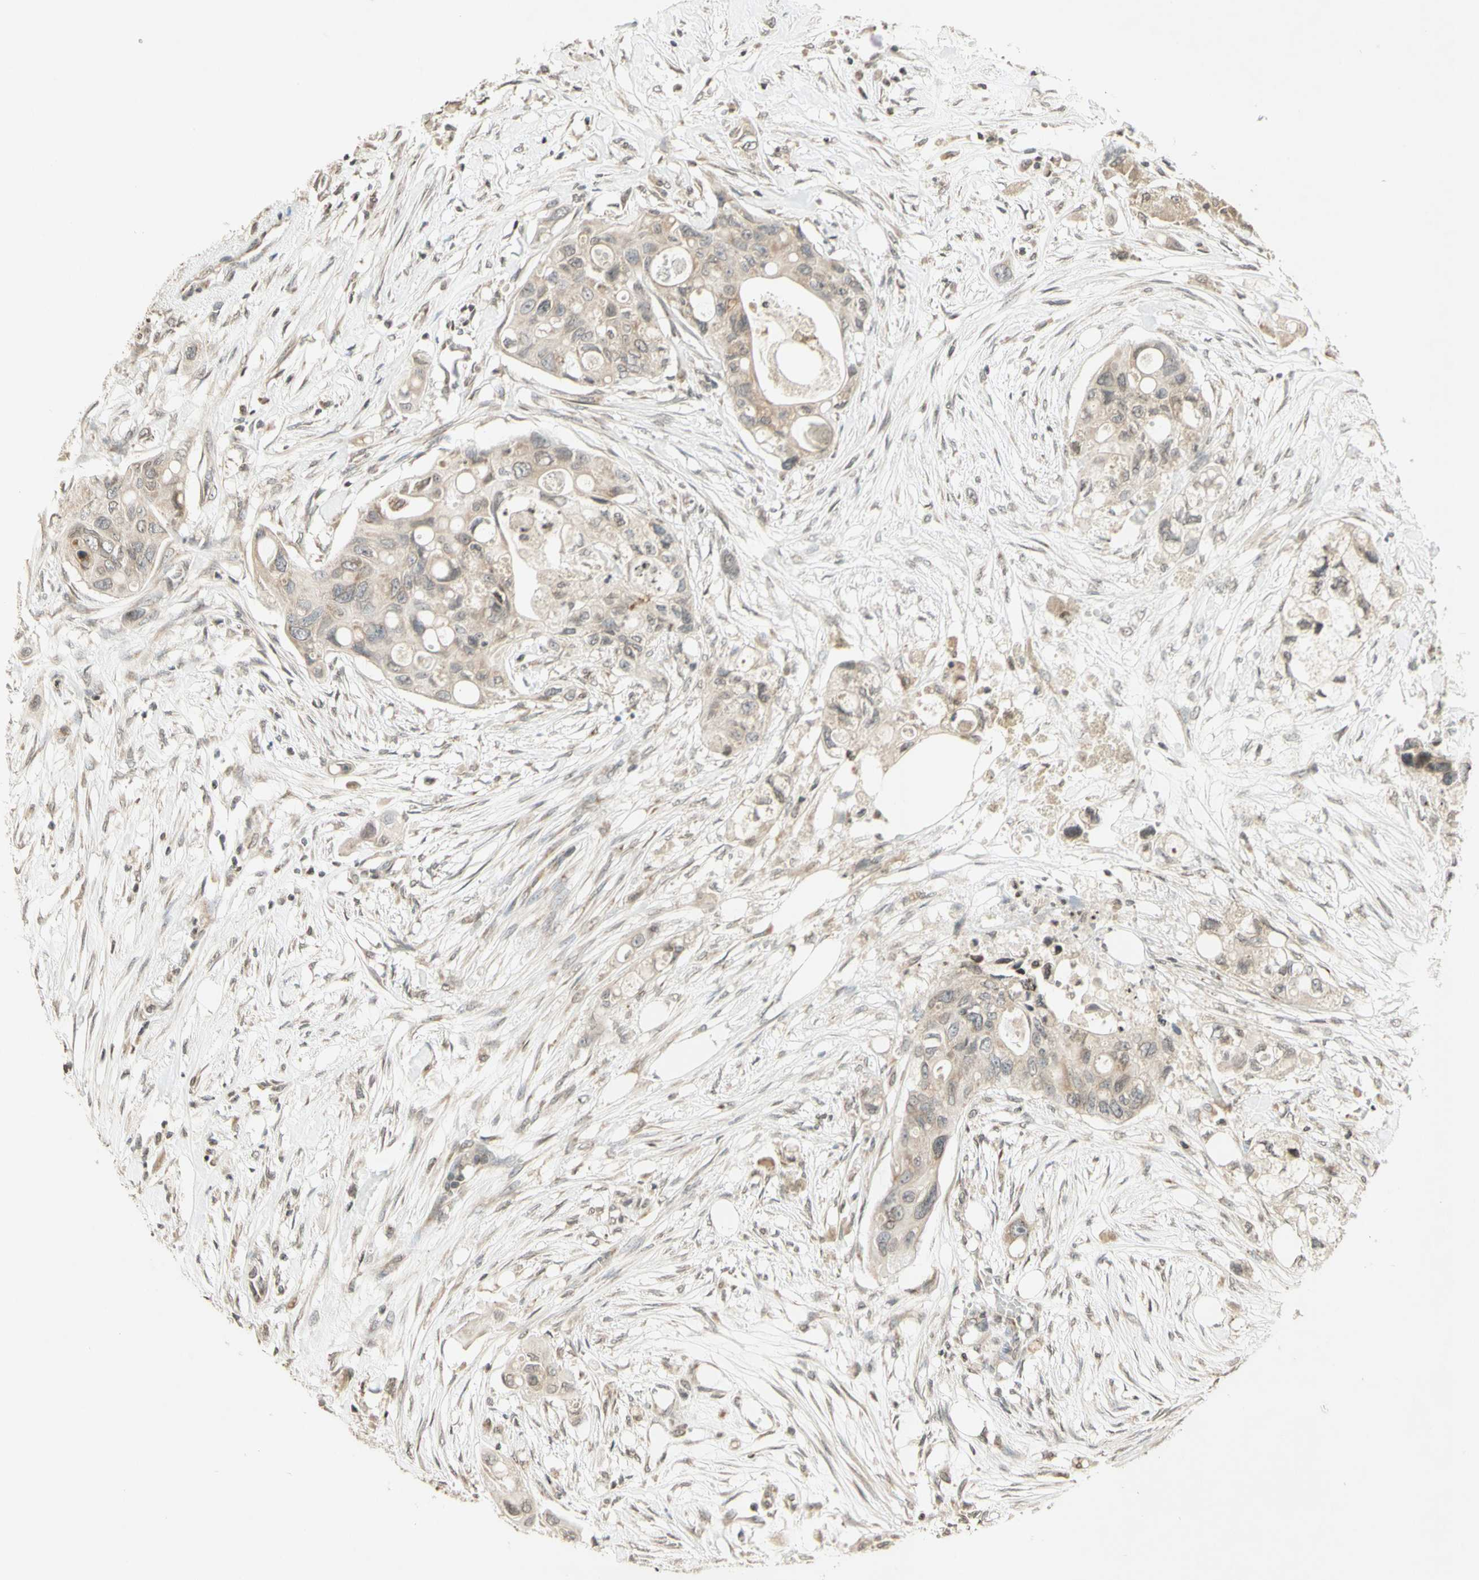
{"staining": {"intensity": "weak", "quantity": "25%-75%", "location": "cytoplasmic/membranous"}, "tissue": "colorectal cancer", "cell_type": "Tumor cells", "image_type": "cancer", "snomed": [{"axis": "morphology", "description": "Adenocarcinoma, NOS"}, {"axis": "topography", "description": "Colon"}], "caption": "Protein expression by immunohistochemistry reveals weak cytoplasmic/membranous expression in about 25%-75% of tumor cells in colorectal cancer (adenocarcinoma).", "gene": "CCNI", "patient": {"sex": "female", "age": 57}}